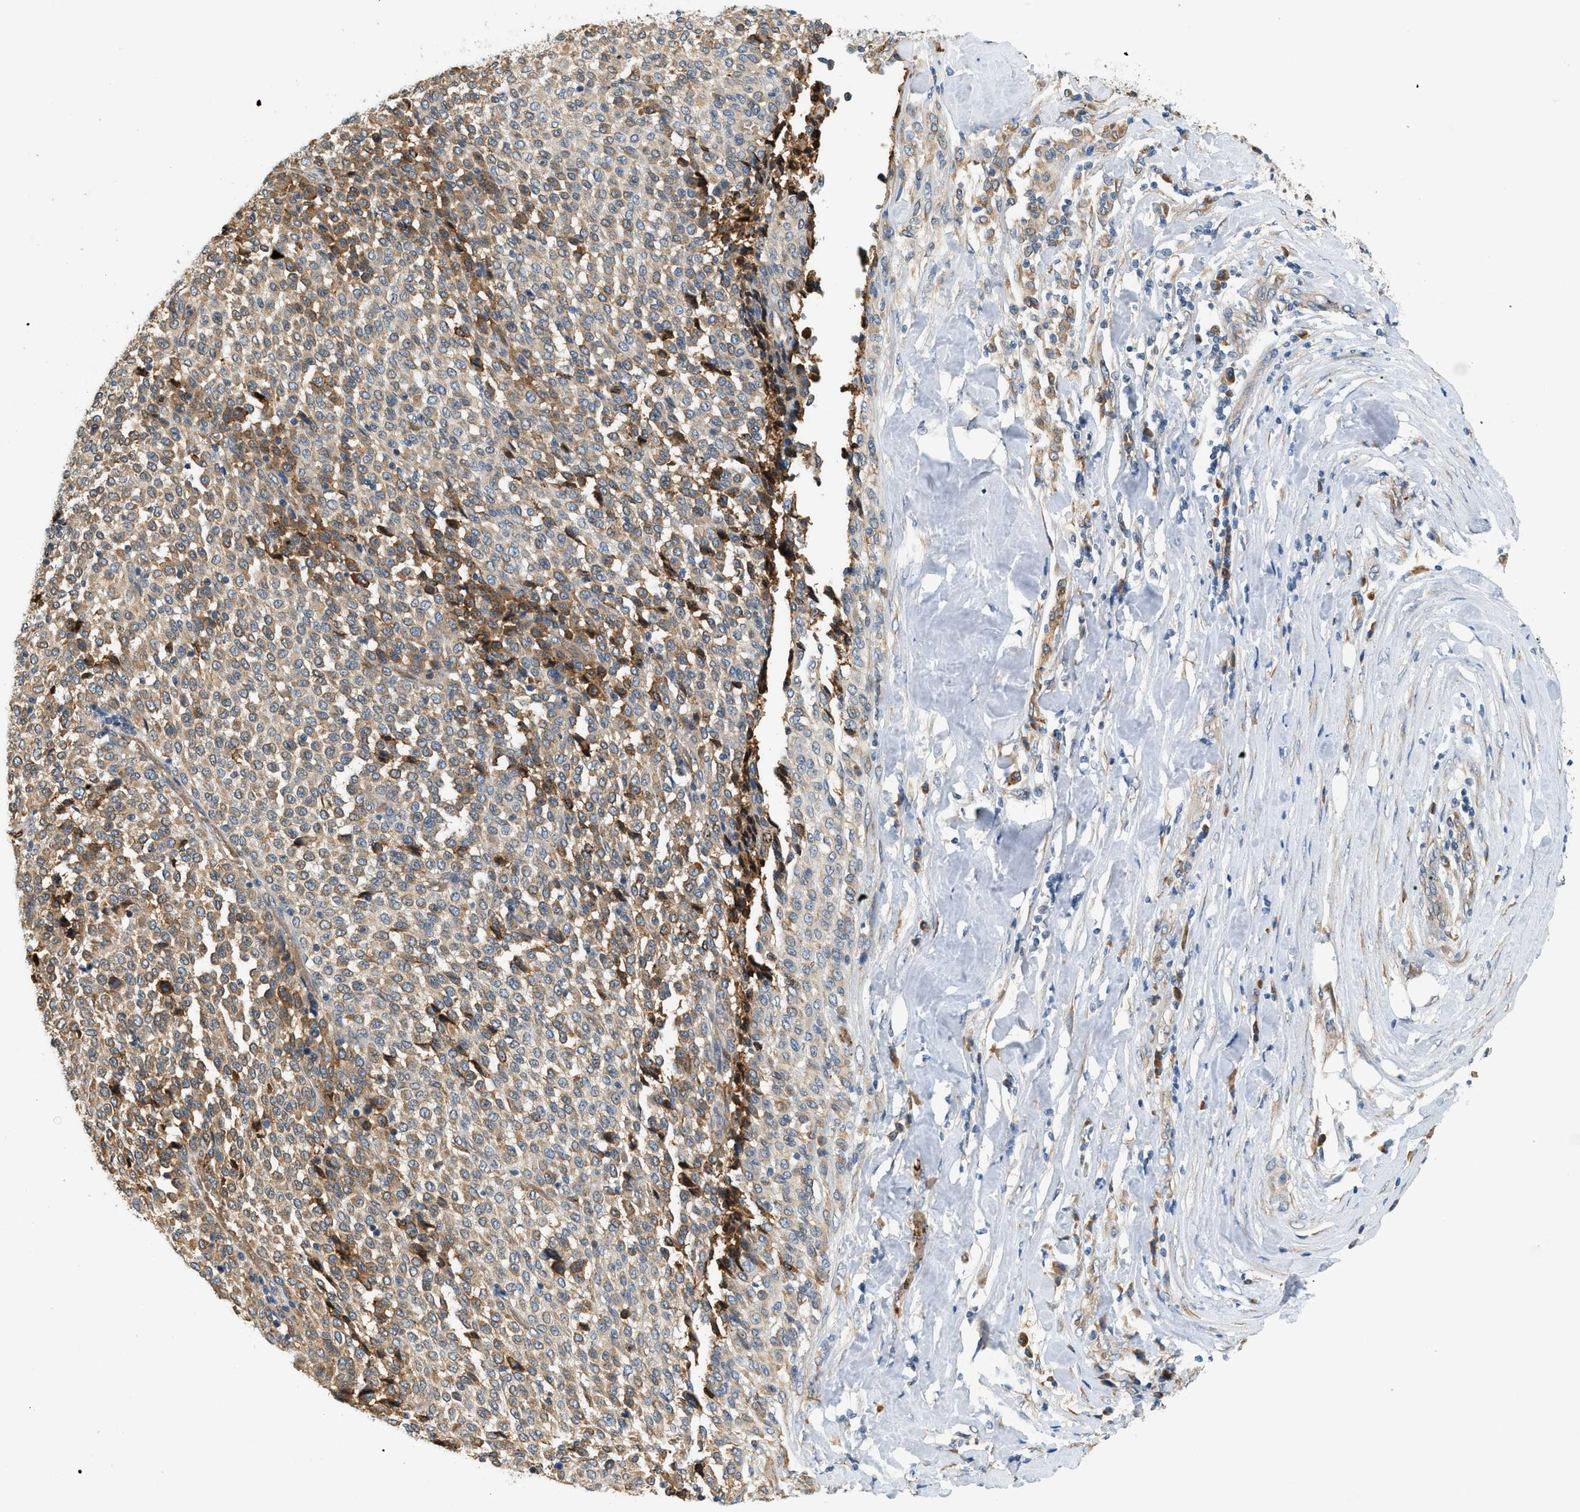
{"staining": {"intensity": "moderate", "quantity": ">75%", "location": "cytoplasmic/membranous"}, "tissue": "melanoma", "cell_type": "Tumor cells", "image_type": "cancer", "snomed": [{"axis": "morphology", "description": "Malignant melanoma, Metastatic site"}, {"axis": "topography", "description": "Pancreas"}], "caption": "The micrograph shows immunohistochemical staining of malignant melanoma (metastatic site). There is moderate cytoplasmic/membranous staining is appreciated in approximately >75% of tumor cells.", "gene": "CYTH2", "patient": {"sex": "female", "age": 30}}